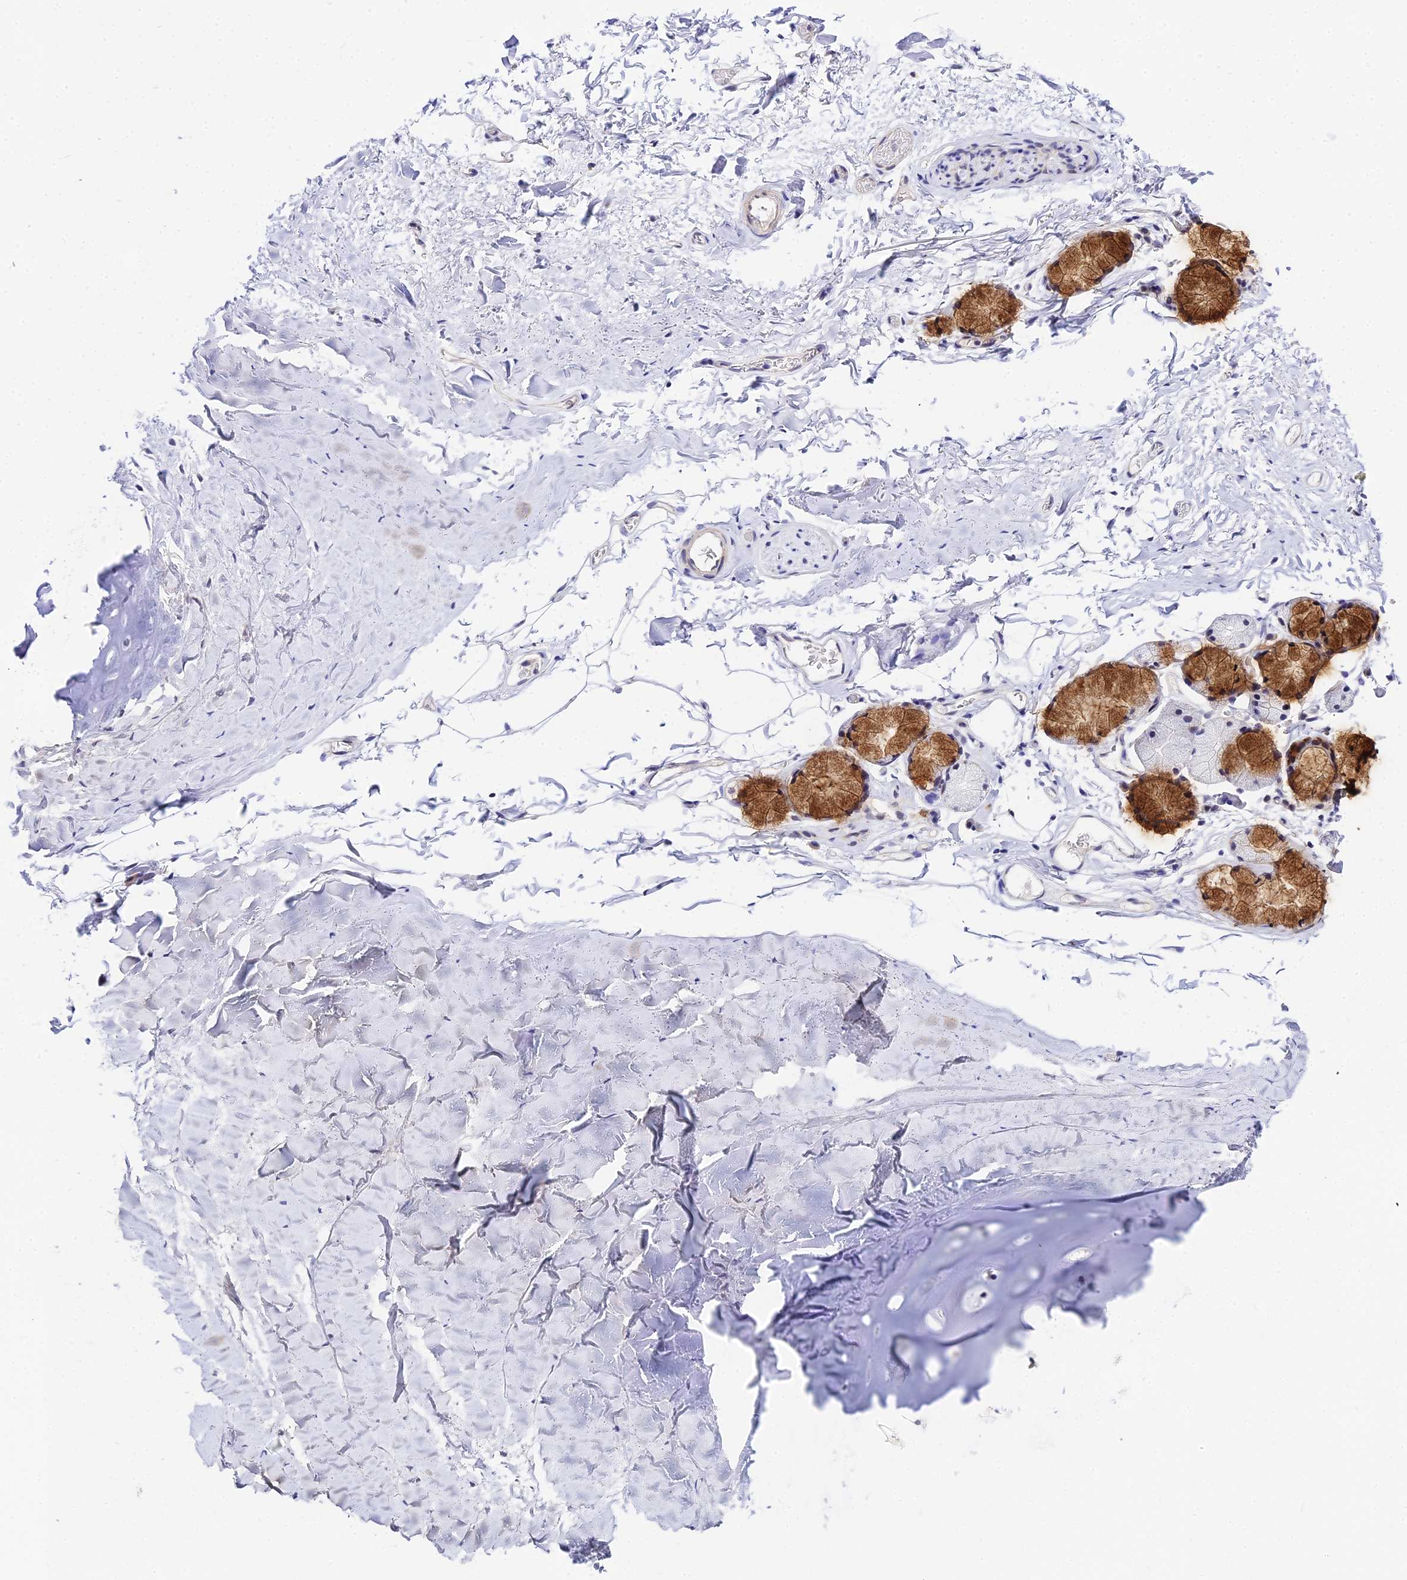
{"staining": {"intensity": "negative", "quantity": "none", "location": "none"}, "tissue": "adipose tissue", "cell_type": "Adipocytes", "image_type": "normal", "snomed": [{"axis": "morphology", "description": "Normal tissue, NOS"}, {"axis": "topography", "description": "Bronchus"}], "caption": "Adipocytes are negative for brown protein staining in benign adipose tissue. The staining is performed using DAB brown chromogen with nuclei counter-stained in using hematoxylin.", "gene": "ZNF628", "patient": {"sex": "female", "age": 73}}